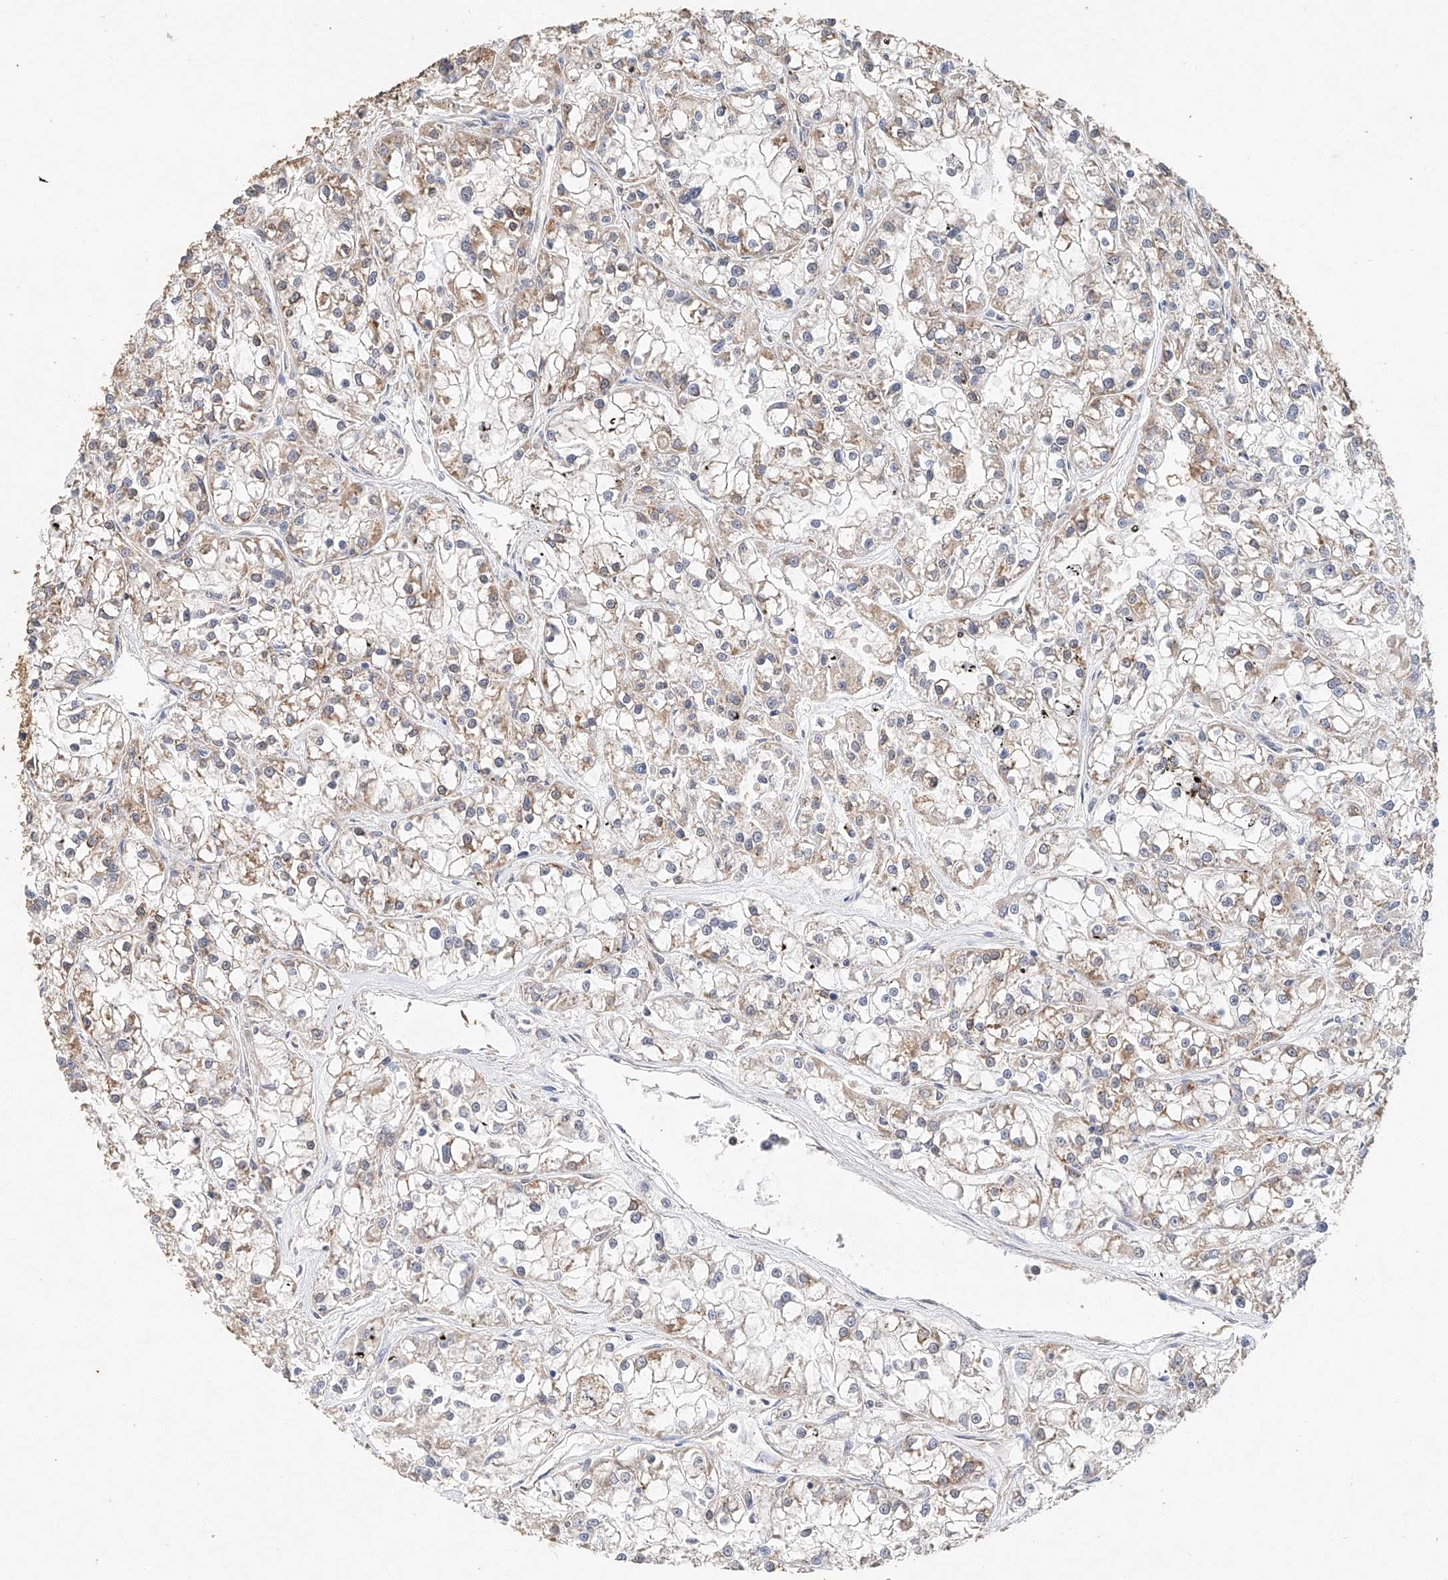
{"staining": {"intensity": "weak", "quantity": "25%-75%", "location": "cytoplasmic/membranous"}, "tissue": "renal cancer", "cell_type": "Tumor cells", "image_type": "cancer", "snomed": [{"axis": "morphology", "description": "Adenocarcinoma, NOS"}, {"axis": "topography", "description": "Kidney"}], "caption": "Protein positivity by immunohistochemistry shows weak cytoplasmic/membranous expression in about 25%-75% of tumor cells in adenocarcinoma (renal).", "gene": "CERS4", "patient": {"sex": "female", "age": 52}}